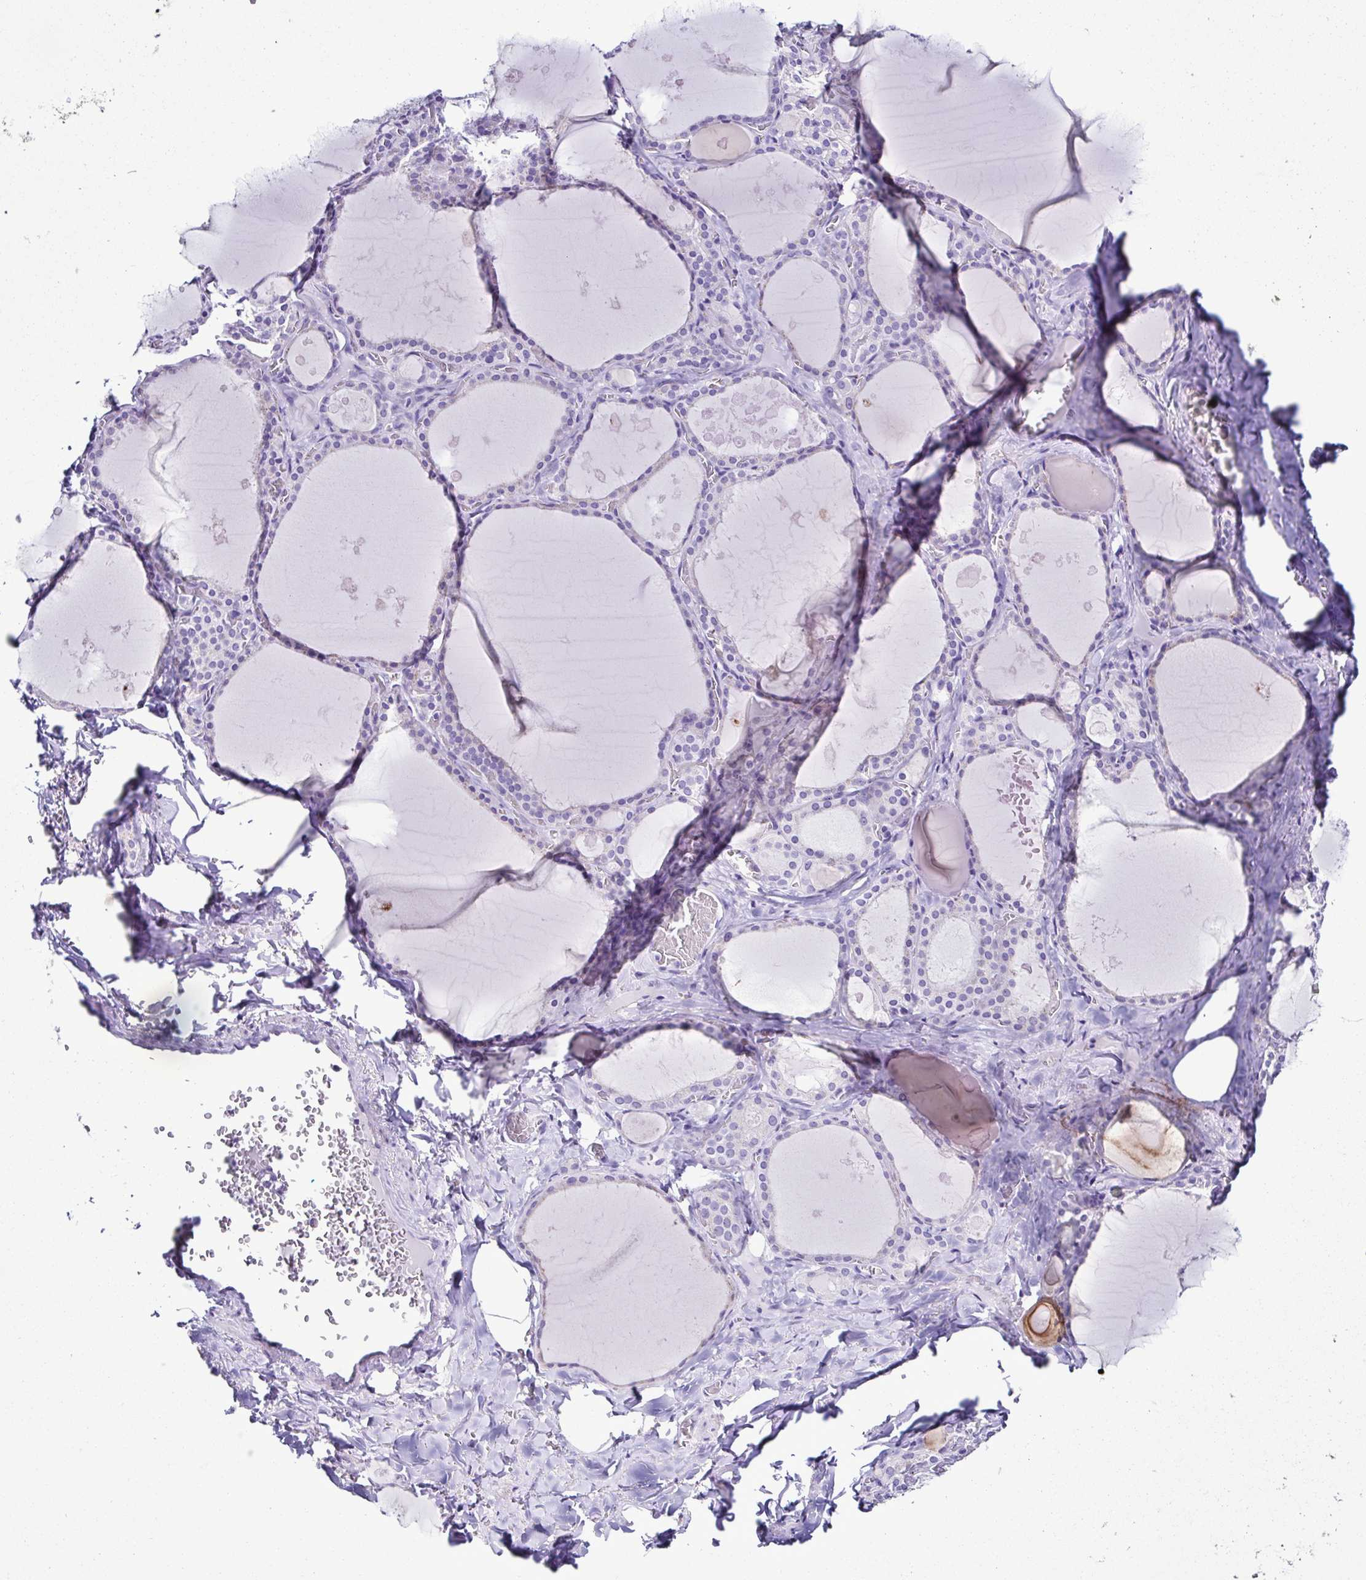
{"staining": {"intensity": "negative", "quantity": "none", "location": "none"}, "tissue": "thyroid gland", "cell_type": "Glandular cells", "image_type": "normal", "snomed": [{"axis": "morphology", "description": "Normal tissue, NOS"}, {"axis": "topography", "description": "Thyroid gland"}], "caption": "There is no significant expression in glandular cells of thyroid gland. Brightfield microscopy of immunohistochemistry stained with DAB (brown) and hematoxylin (blue), captured at high magnification.", "gene": "SRL", "patient": {"sex": "male", "age": 56}}